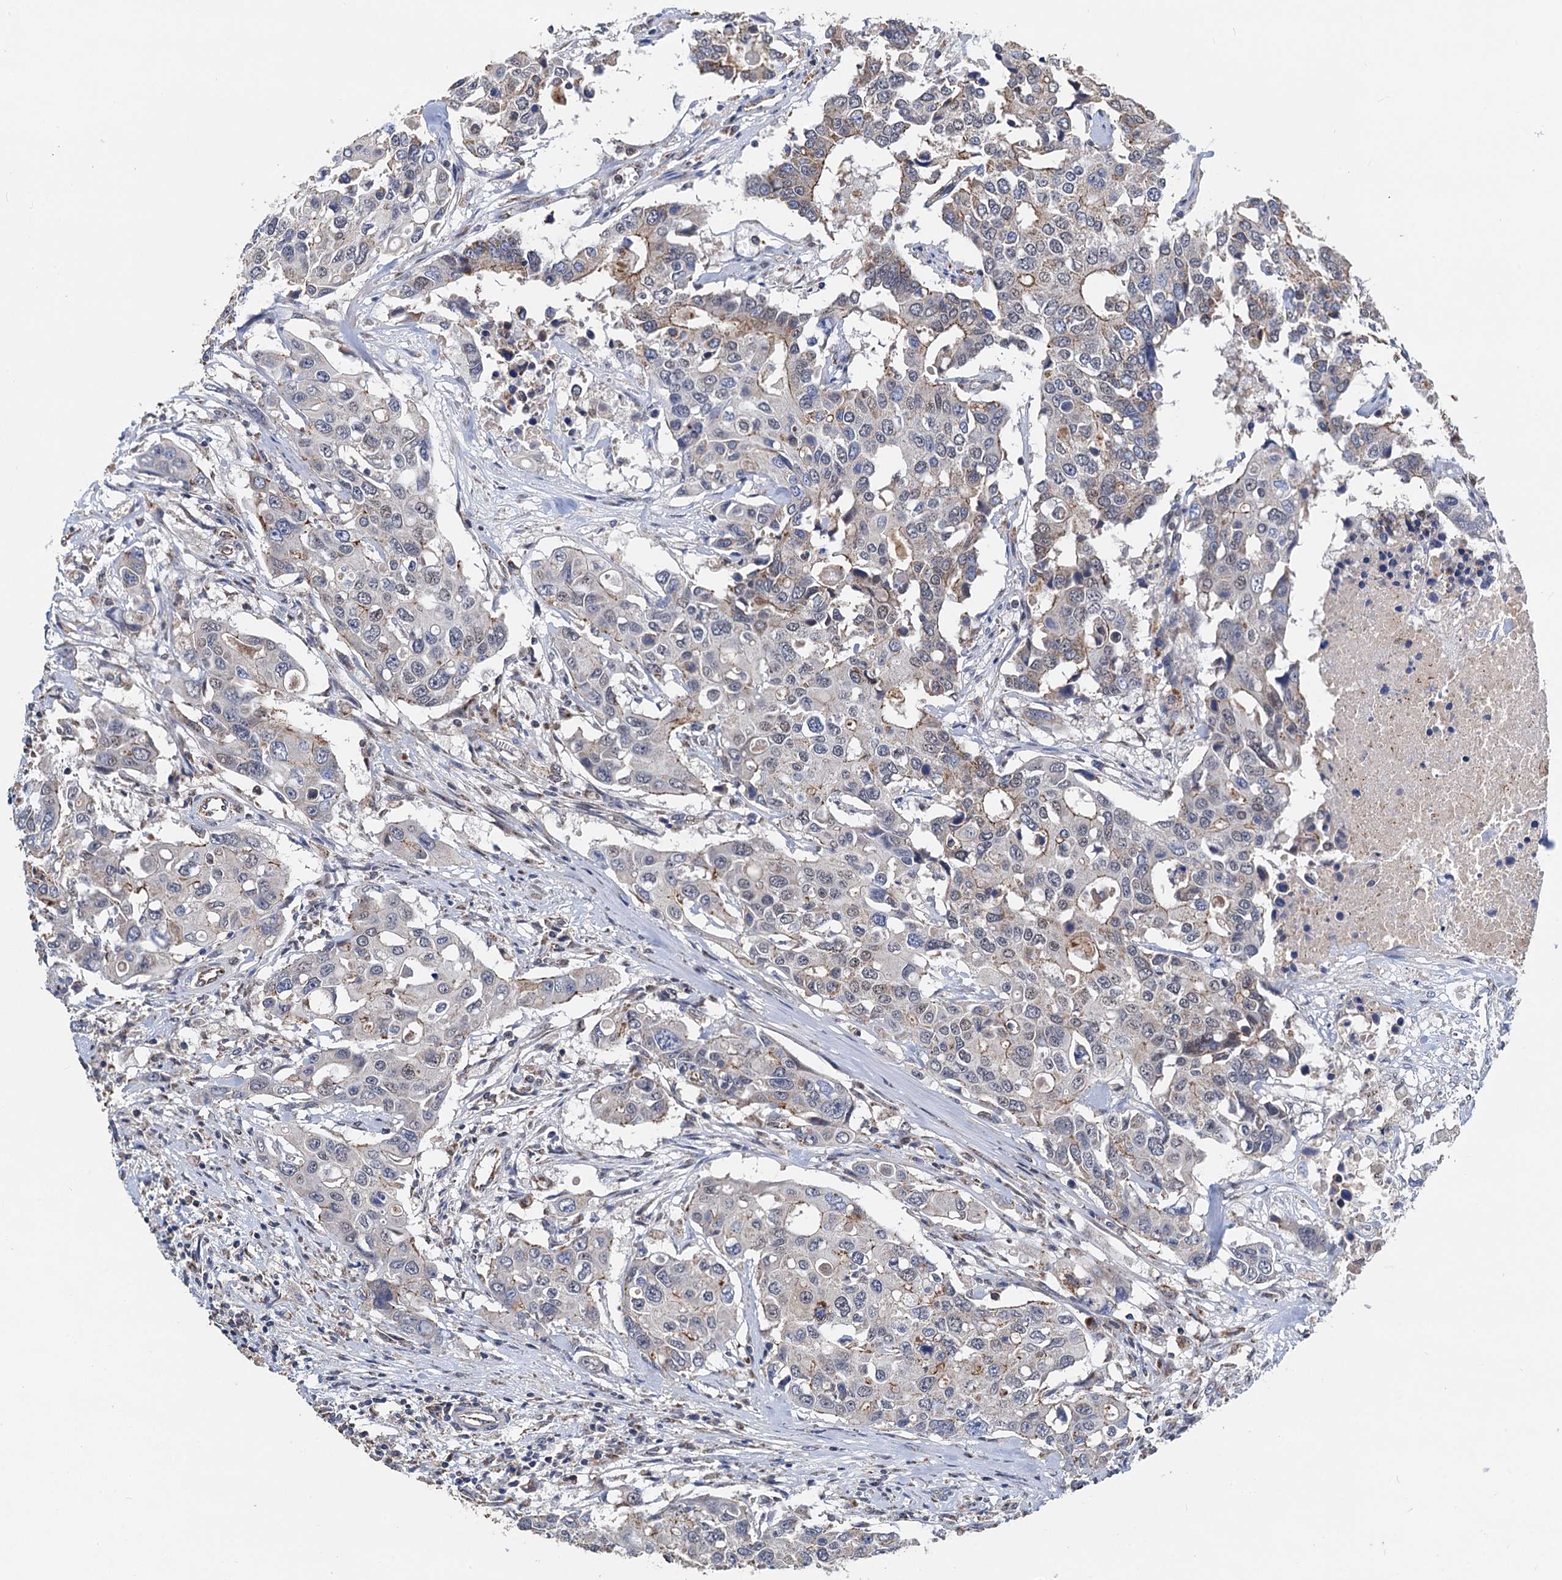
{"staining": {"intensity": "moderate", "quantity": "<25%", "location": "cytoplasmic/membranous"}, "tissue": "colorectal cancer", "cell_type": "Tumor cells", "image_type": "cancer", "snomed": [{"axis": "morphology", "description": "Adenocarcinoma, NOS"}, {"axis": "topography", "description": "Colon"}], "caption": "A photomicrograph showing moderate cytoplasmic/membranous staining in approximately <25% of tumor cells in colorectal cancer (adenocarcinoma), as visualized by brown immunohistochemical staining.", "gene": "DGLUCY", "patient": {"sex": "male", "age": 77}}